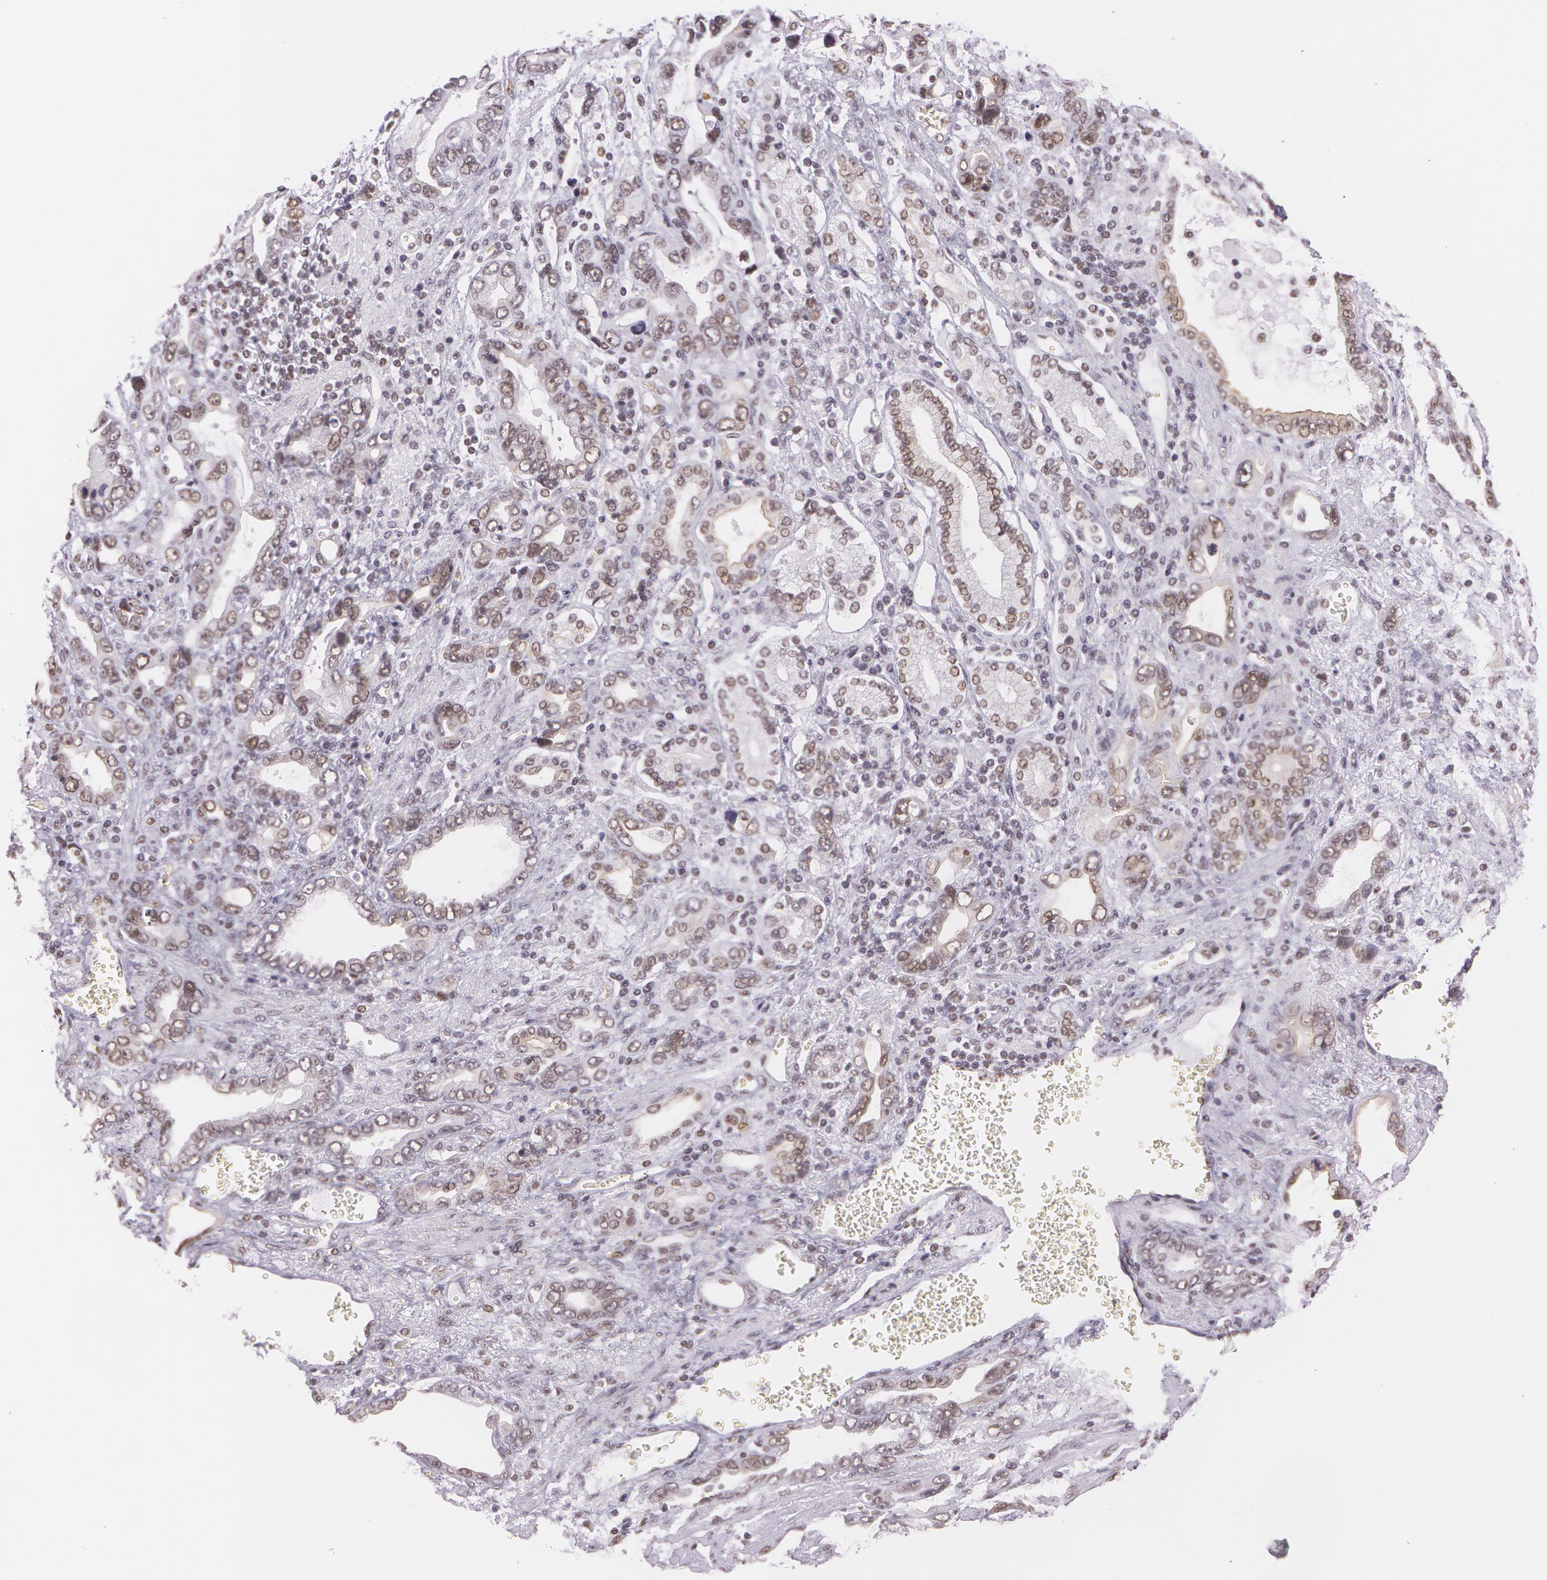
{"staining": {"intensity": "weak", "quantity": ">75%", "location": "nuclear"}, "tissue": "stomach cancer", "cell_type": "Tumor cells", "image_type": "cancer", "snomed": [{"axis": "morphology", "description": "Adenocarcinoma, NOS"}, {"axis": "topography", "description": "Stomach"}], "caption": "The immunohistochemical stain shows weak nuclear staining in tumor cells of stomach cancer (adenocarcinoma) tissue.", "gene": "NBN", "patient": {"sex": "male", "age": 78}}